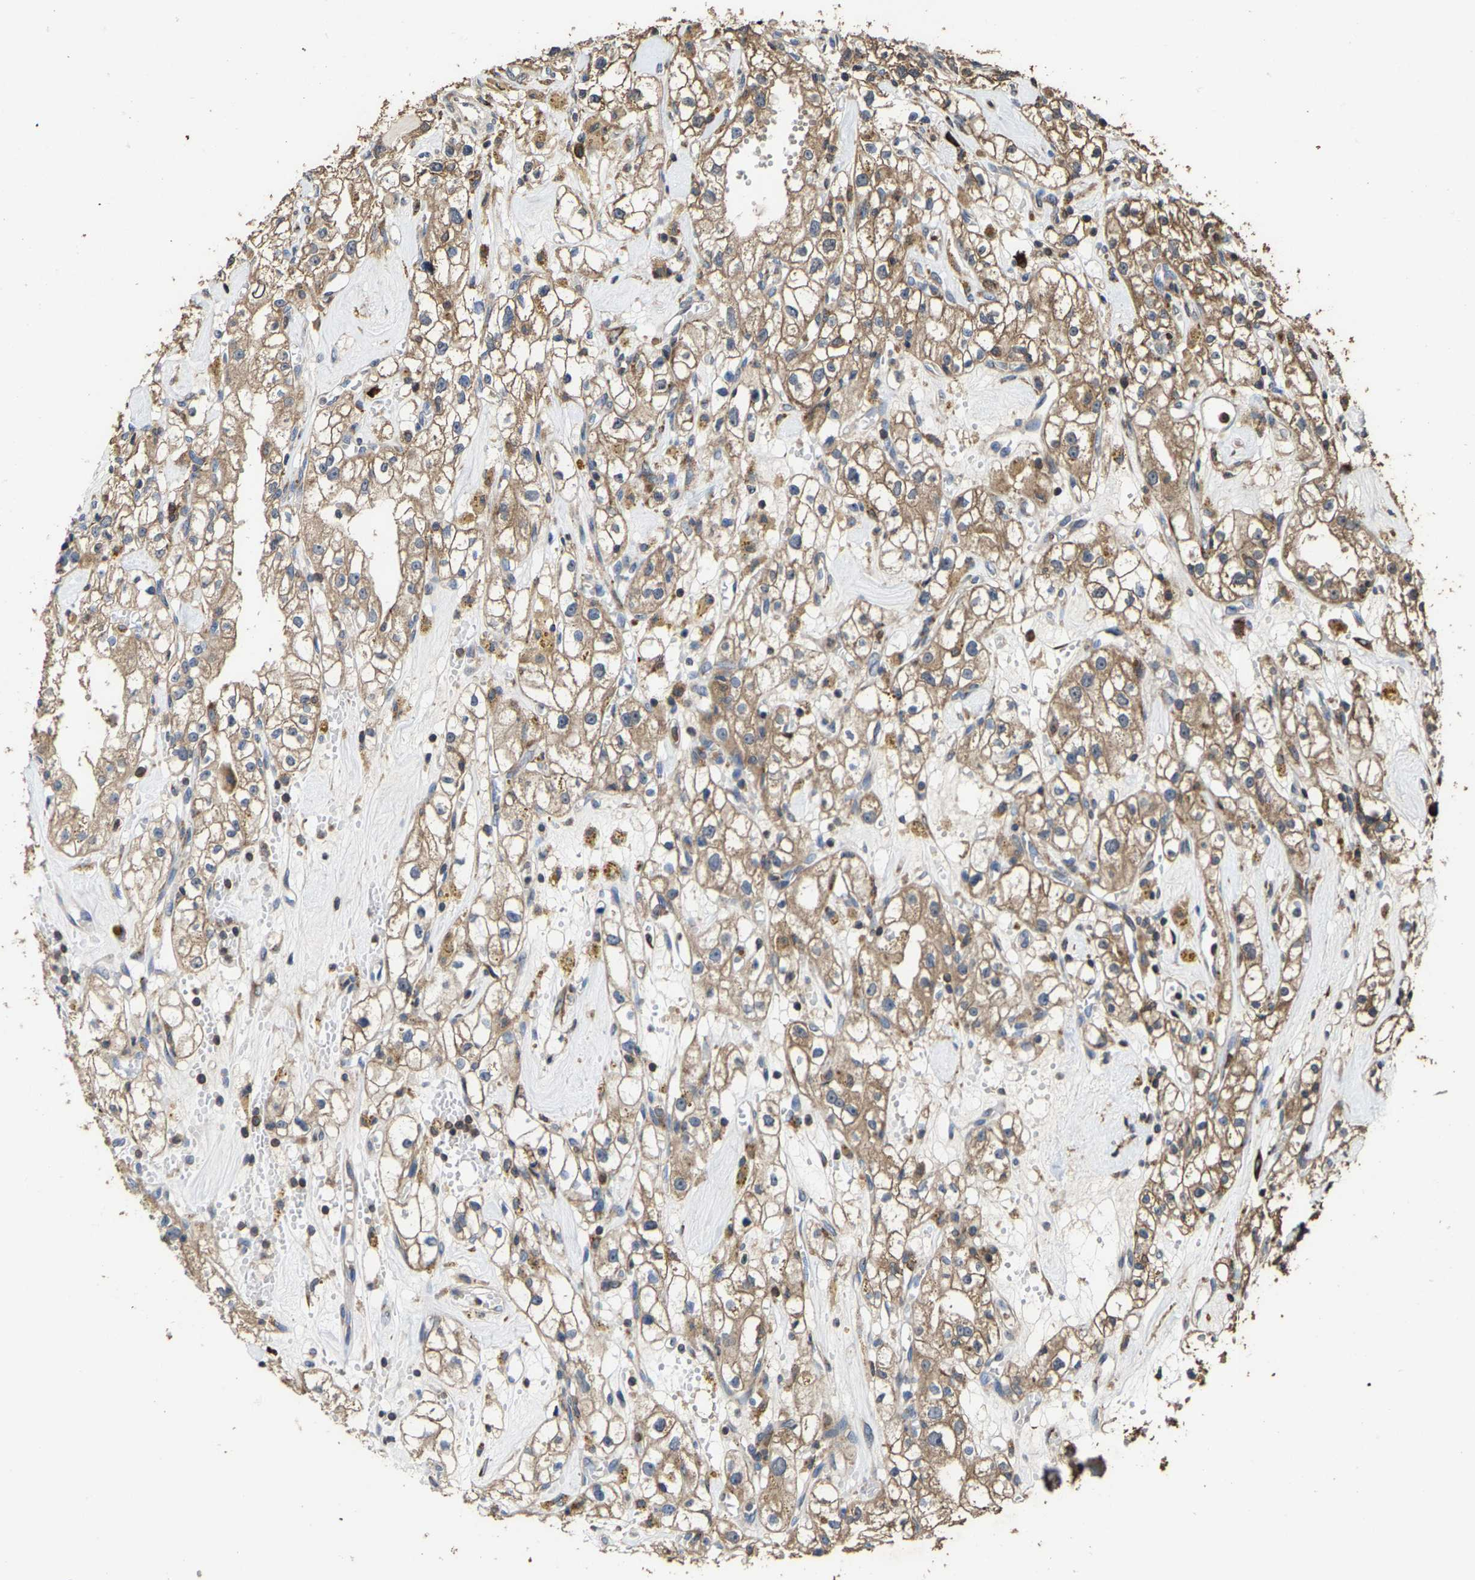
{"staining": {"intensity": "moderate", "quantity": ">75%", "location": "cytoplasmic/membranous"}, "tissue": "renal cancer", "cell_type": "Tumor cells", "image_type": "cancer", "snomed": [{"axis": "morphology", "description": "Adenocarcinoma, NOS"}, {"axis": "topography", "description": "Kidney"}], "caption": "IHC (DAB) staining of human renal cancer (adenocarcinoma) reveals moderate cytoplasmic/membranous protein staining in about >75% of tumor cells. Nuclei are stained in blue.", "gene": "FGD3", "patient": {"sex": "male", "age": 56}}